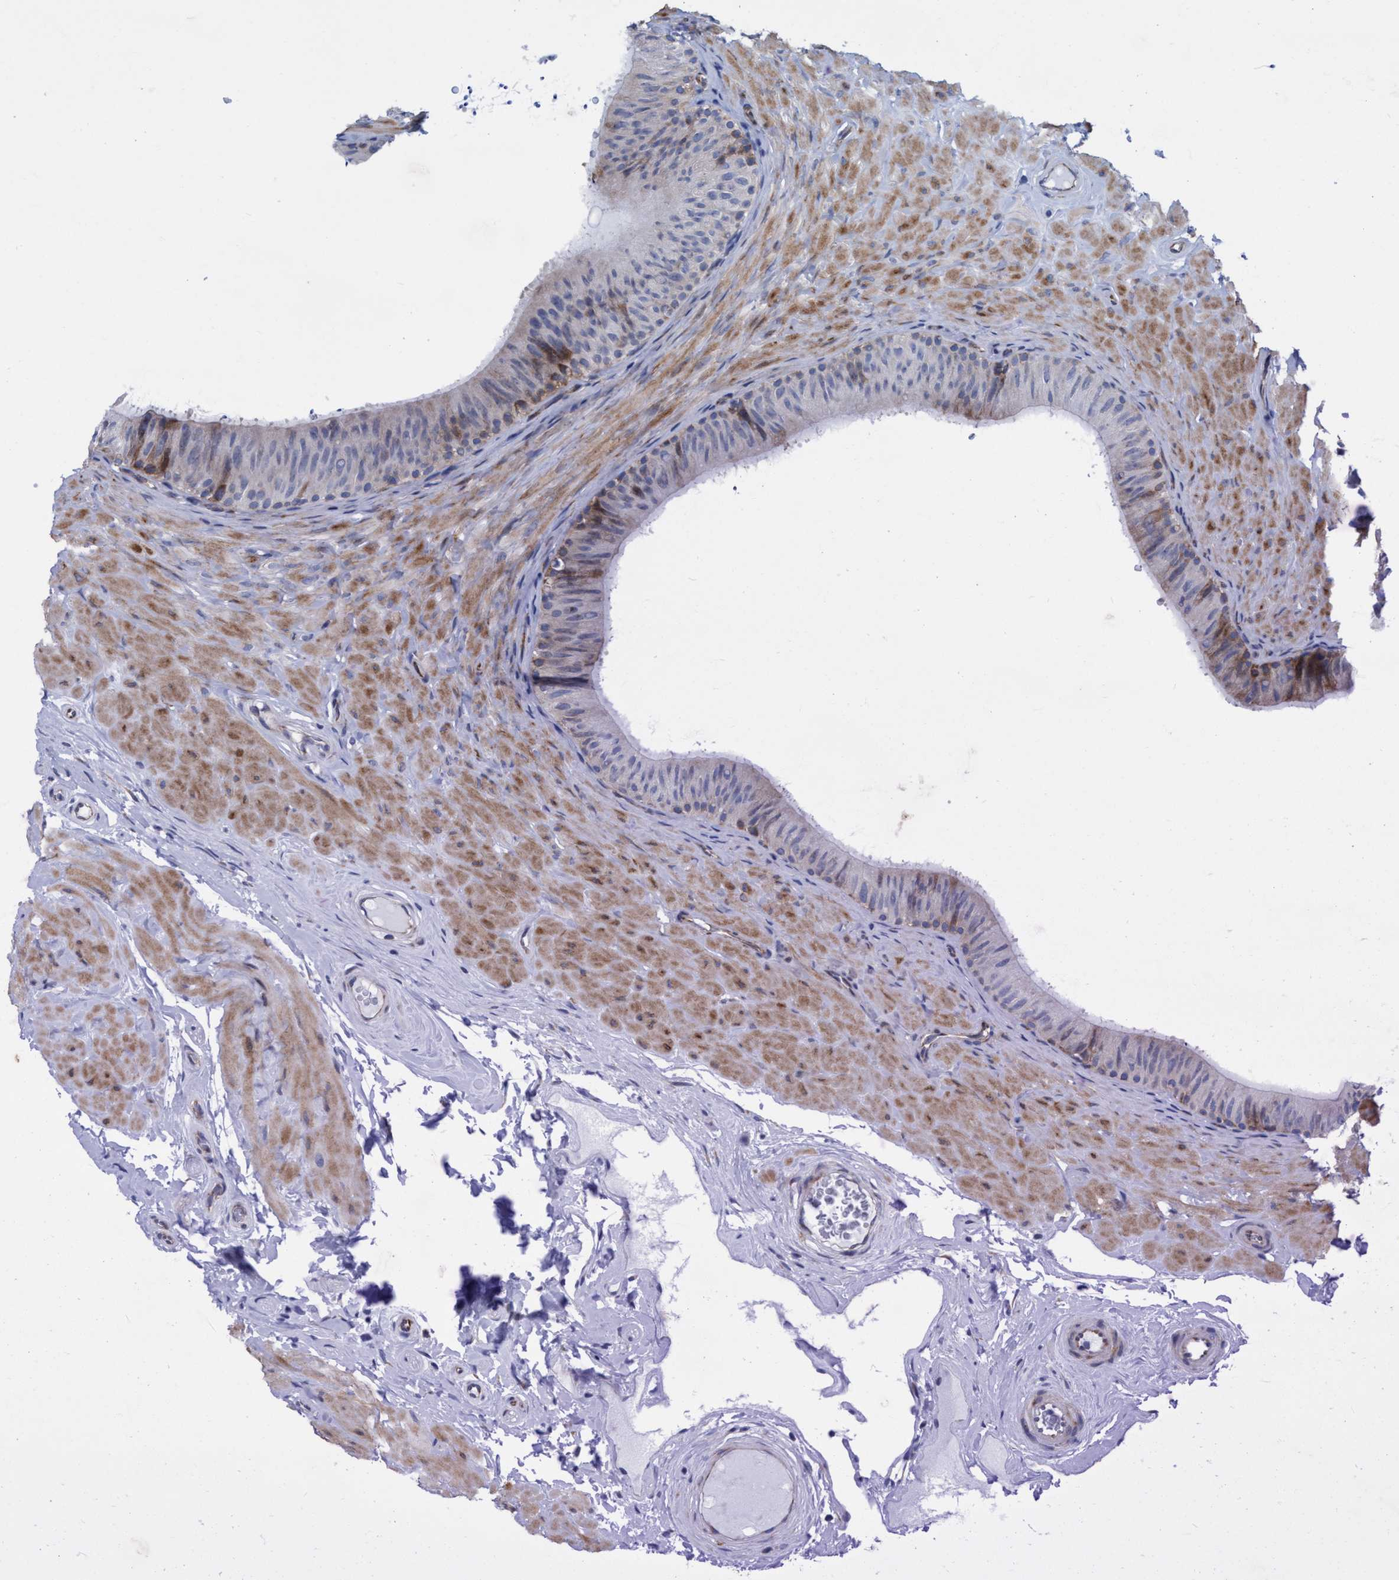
{"staining": {"intensity": "weak", "quantity": "<25%", "location": "cytoplasmic/membranous"}, "tissue": "epididymis", "cell_type": "Glandular cells", "image_type": "normal", "snomed": [{"axis": "morphology", "description": "Normal tissue, NOS"}, {"axis": "topography", "description": "Epididymis"}], "caption": "Immunohistochemistry of benign human epididymis demonstrates no positivity in glandular cells. (DAB (3,3'-diaminobenzidine) IHC, high magnification).", "gene": "R3HCC1", "patient": {"sex": "male", "age": 34}}